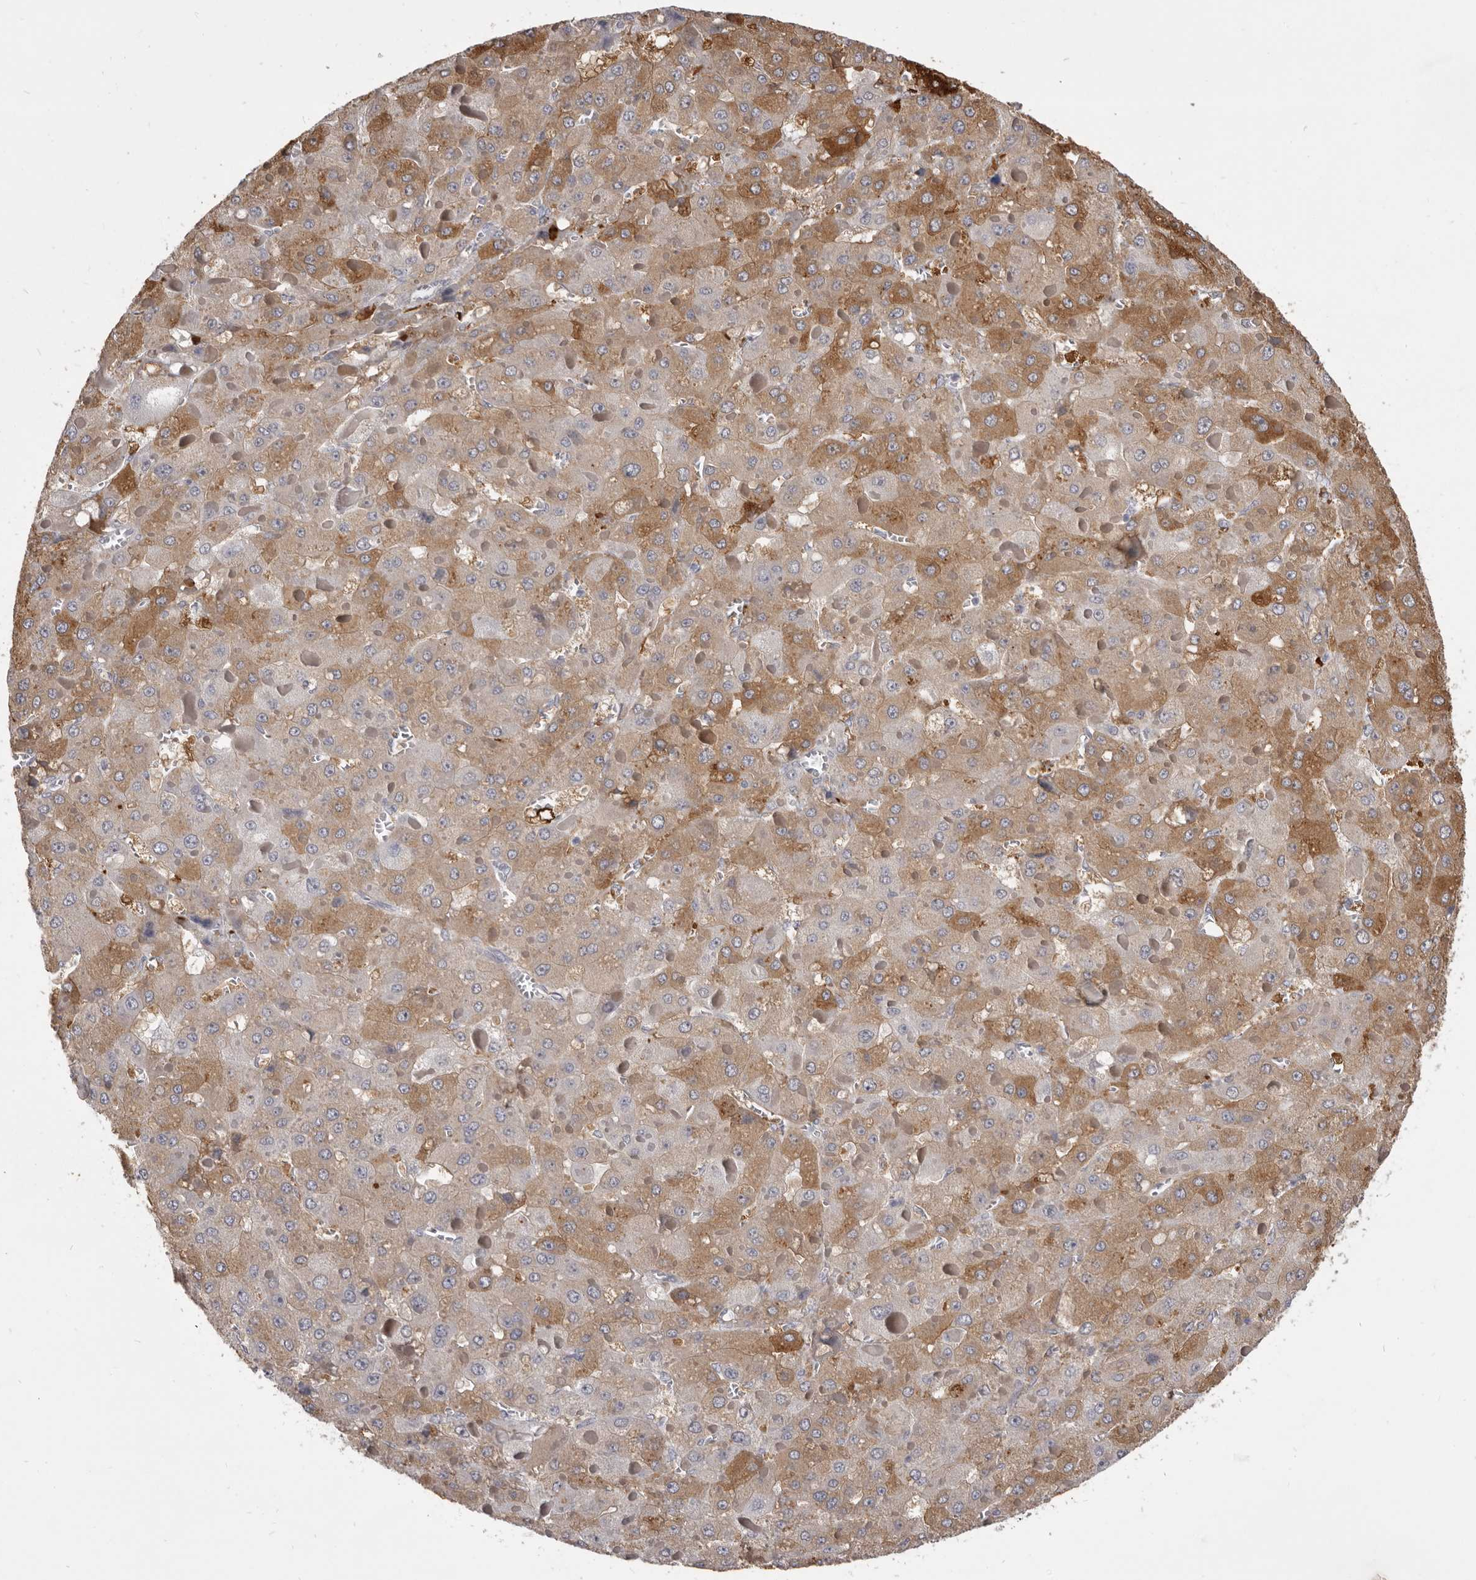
{"staining": {"intensity": "moderate", "quantity": "25%-75%", "location": "cytoplasmic/membranous"}, "tissue": "liver cancer", "cell_type": "Tumor cells", "image_type": "cancer", "snomed": [{"axis": "morphology", "description": "Carcinoma, Hepatocellular, NOS"}, {"axis": "topography", "description": "Liver"}], "caption": "Tumor cells display medium levels of moderate cytoplasmic/membranous positivity in approximately 25%-75% of cells in liver hepatocellular carcinoma.", "gene": "VPS45", "patient": {"sex": "female", "age": 73}}